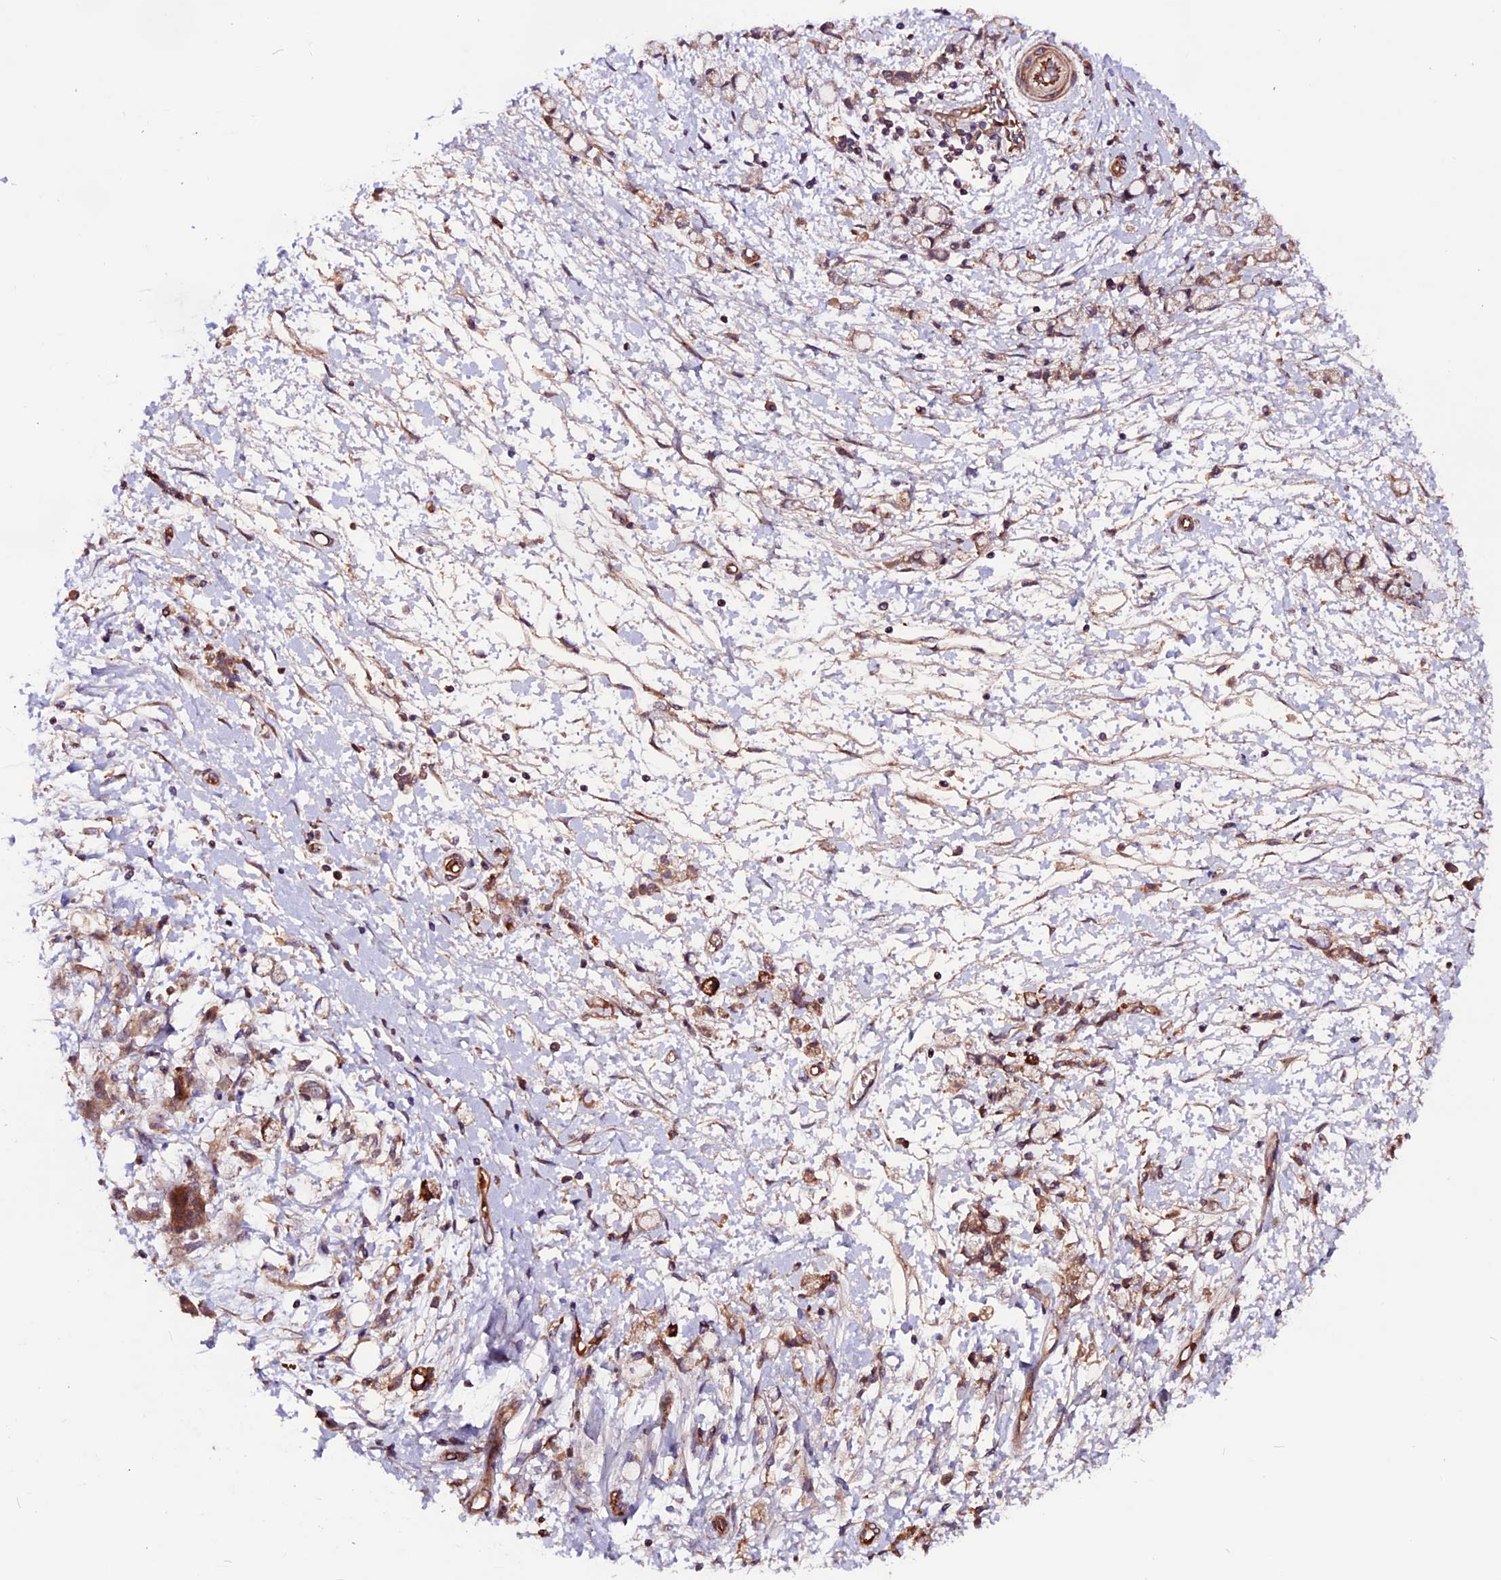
{"staining": {"intensity": "weak", "quantity": ">75%", "location": "cytoplasmic/membranous"}, "tissue": "stomach cancer", "cell_type": "Tumor cells", "image_type": "cancer", "snomed": [{"axis": "morphology", "description": "Adenocarcinoma, NOS"}, {"axis": "topography", "description": "Stomach"}], "caption": "High-power microscopy captured an immunohistochemistry (IHC) photomicrograph of stomach cancer (adenocarcinoma), revealing weak cytoplasmic/membranous staining in about >75% of tumor cells.", "gene": "RINL", "patient": {"sex": "female", "age": 60}}